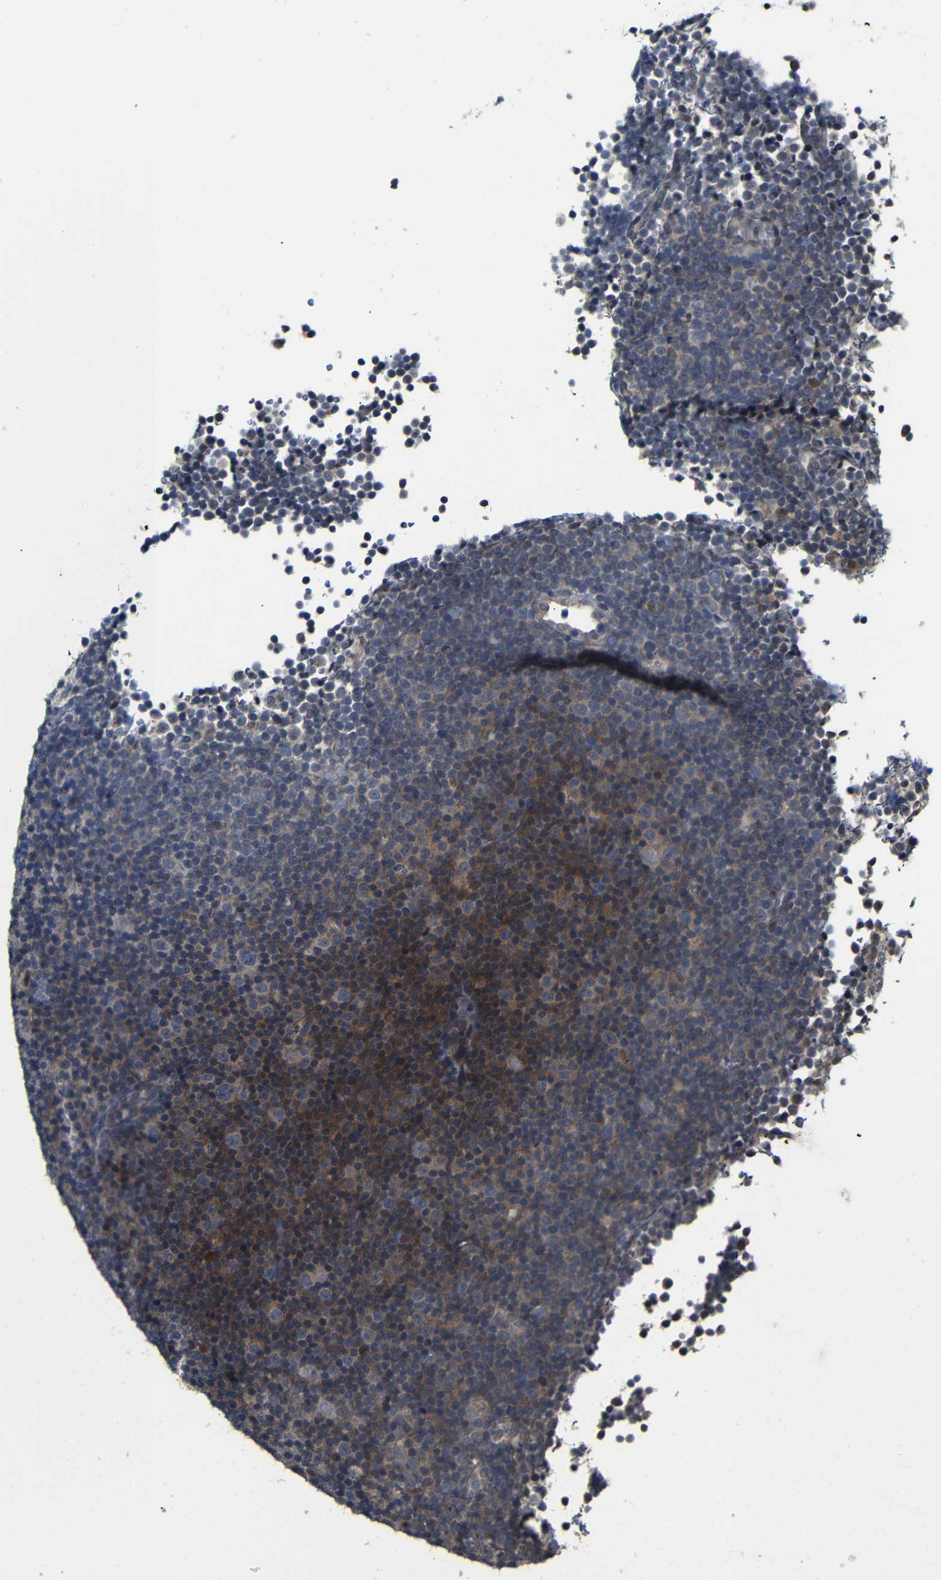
{"staining": {"intensity": "weak", "quantity": "<25%", "location": "nuclear"}, "tissue": "lymphoma", "cell_type": "Tumor cells", "image_type": "cancer", "snomed": [{"axis": "morphology", "description": "Malignant lymphoma, non-Hodgkin's type, Low grade"}, {"axis": "topography", "description": "Lymph node"}], "caption": "Immunohistochemical staining of lymphoma displays no significant staining in tumor cells.", "gene": "ATG12", "patient": {"sex": "female", "age": 67}}